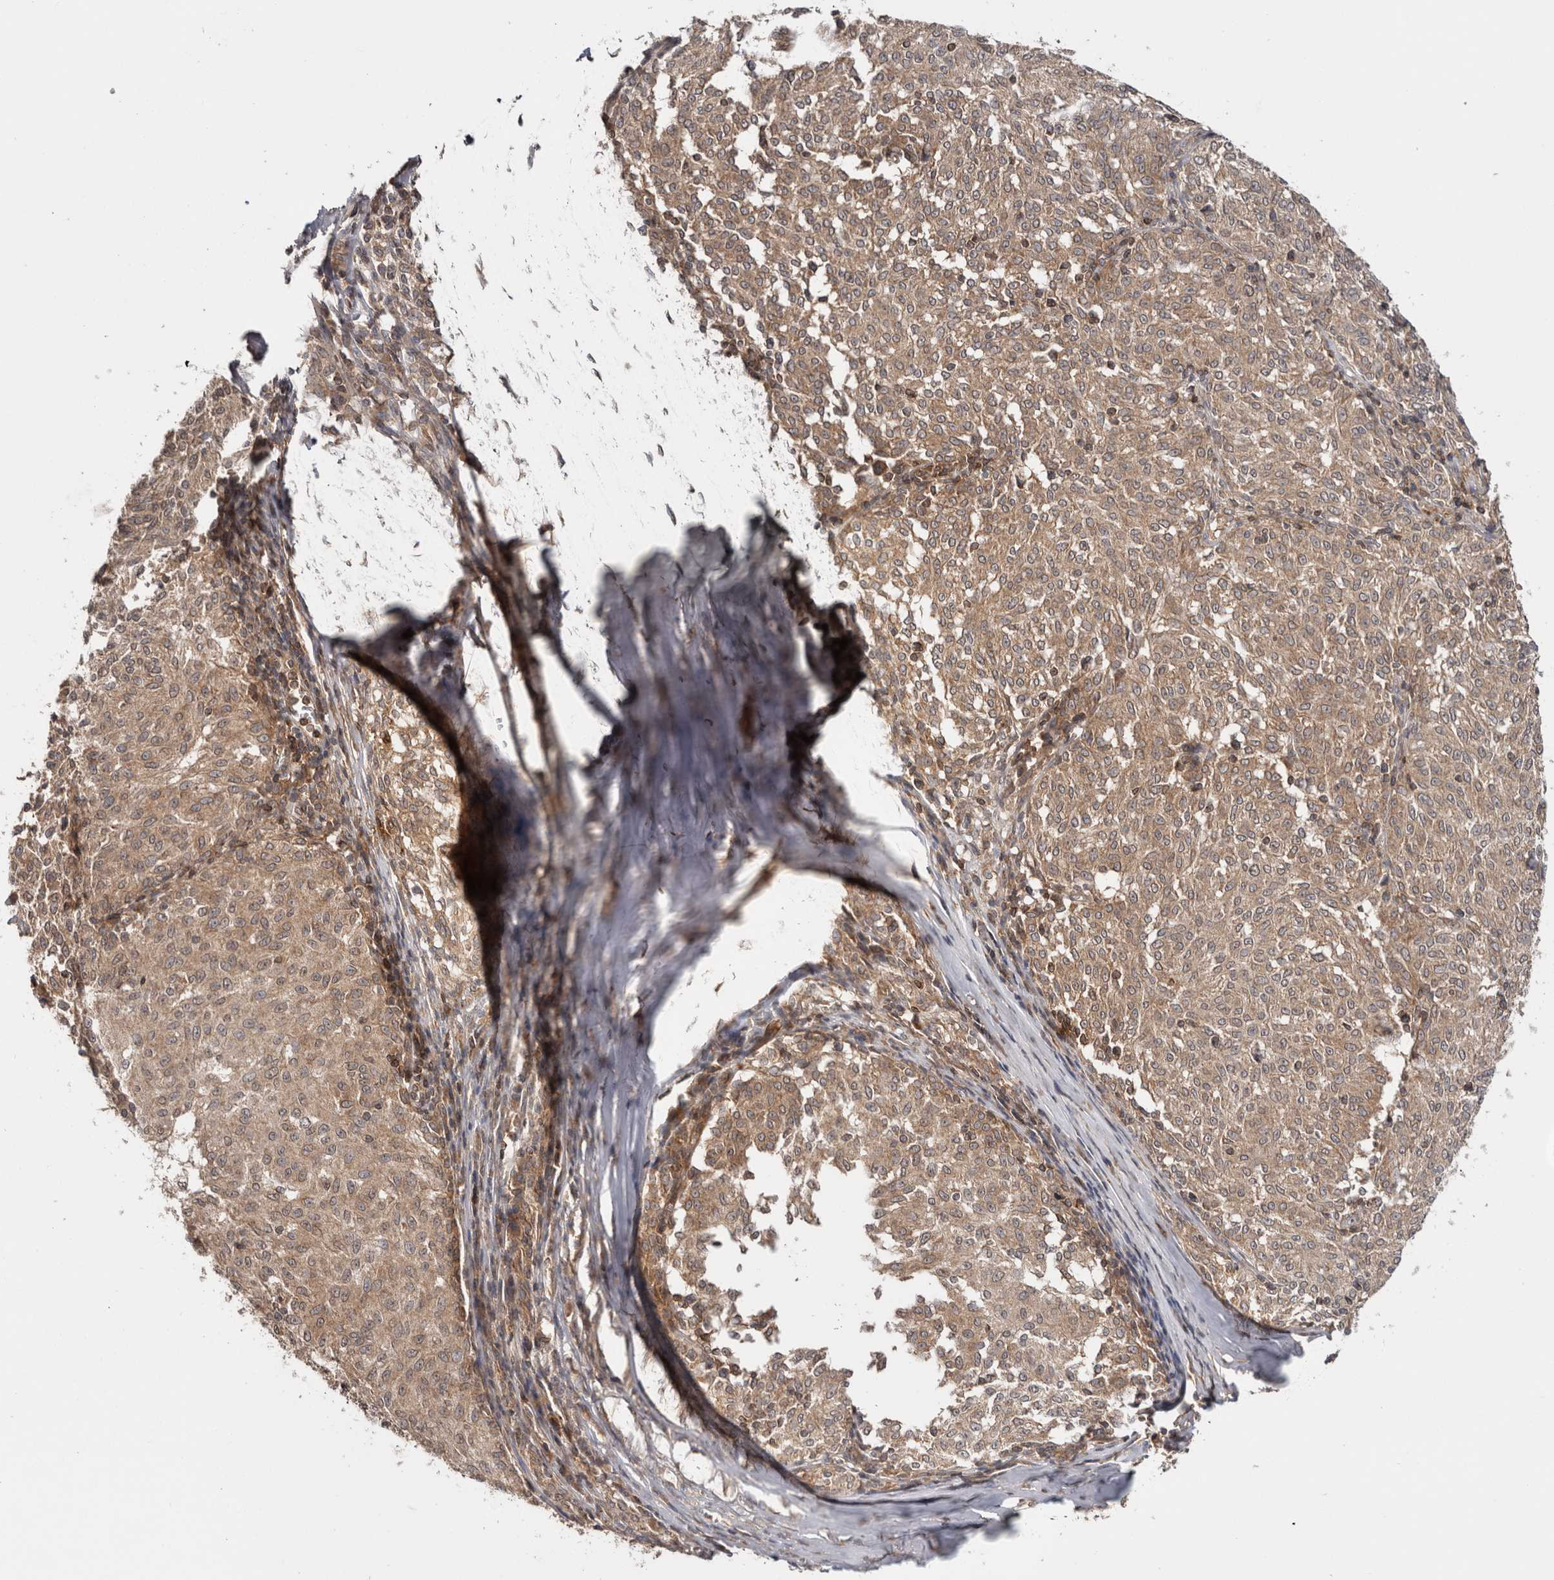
{"staining": {"intensity": "weak", "quantity": ">75%", "location": "cytoplasmic/membranous"}, "tissue": "melanoma", "cell_type": "Tumor cells", "image_type": "cancer", "snomed": [{"axis": "morphology", "description": "Malignant melanoma, NOS"}, {"axis": "topography", "description": "Skin"}], "caption": "This image displays malignant melanoma stained with immunohistochemistry (IHC) to label a protein in brown. The cytoplasmic/membranous of tumor cells show weak positivity for the protein. Nuclei are counter-stained blue.", "gene": "HMOX2", "patient": {"sex": "female", "age": 72}}